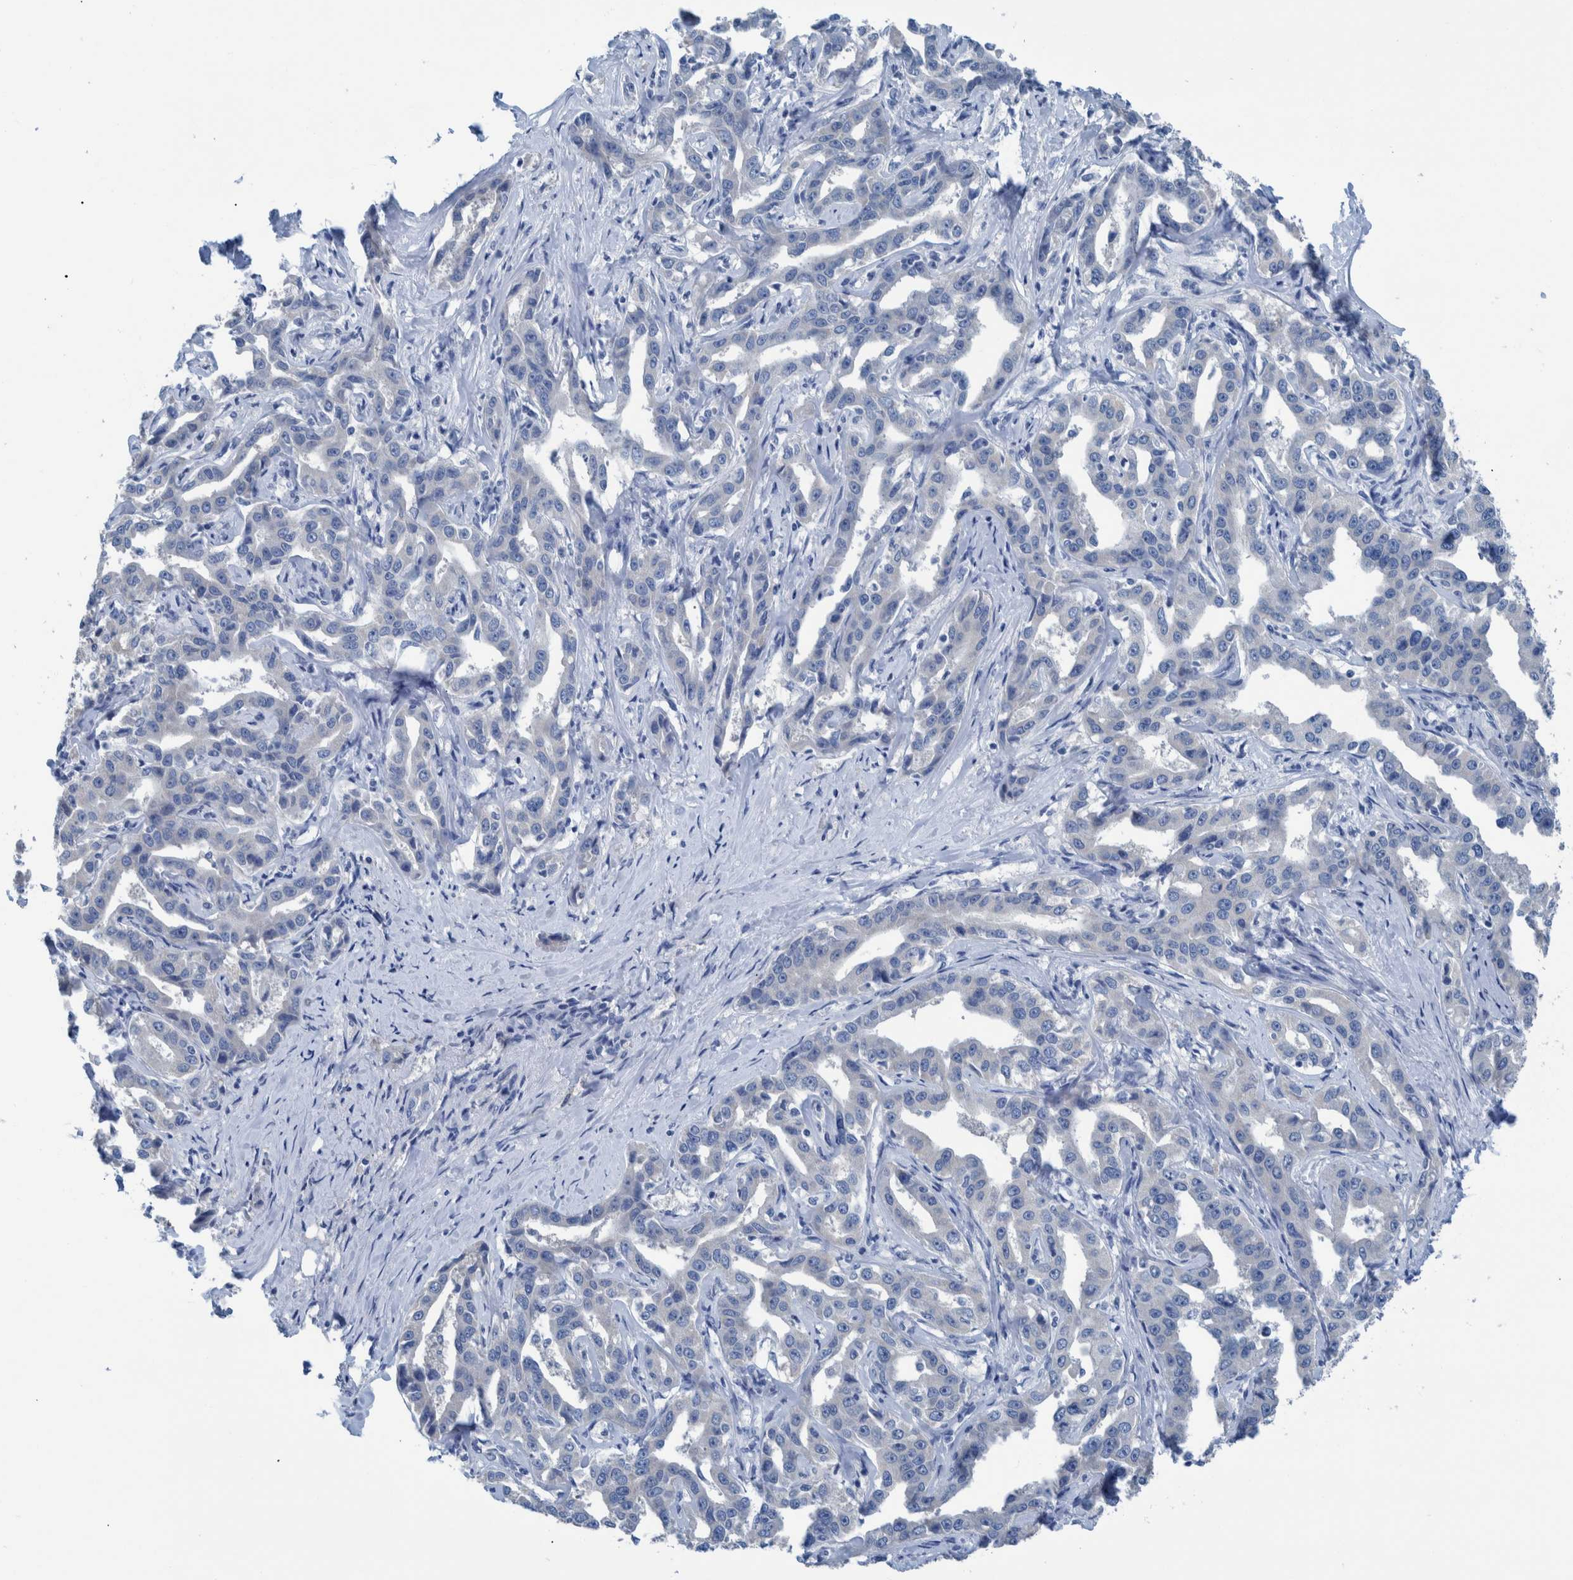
{"staining": {"intensity": "negative", "quantity": "none", "location": "none"}, "tissue": "liver cancer", "cell_type": "Tumor cells", "image_type": "cancer", "snomed": [{"axis": "morphology", "description": "Cholangiocarcinoma"}, {"axis": "topography", "description": "Liver"}], "caption": "Tumor cells are negative for protein expression in human cholangiocarcinoma (liver). The staining was performed using DAB to visualize the protein expression in brown, while the nuclei were stained in blue with hematoxylin (Magnification: 20x).", "gene": "IDO1", "patient": {"sex": "male", "age": 59}}